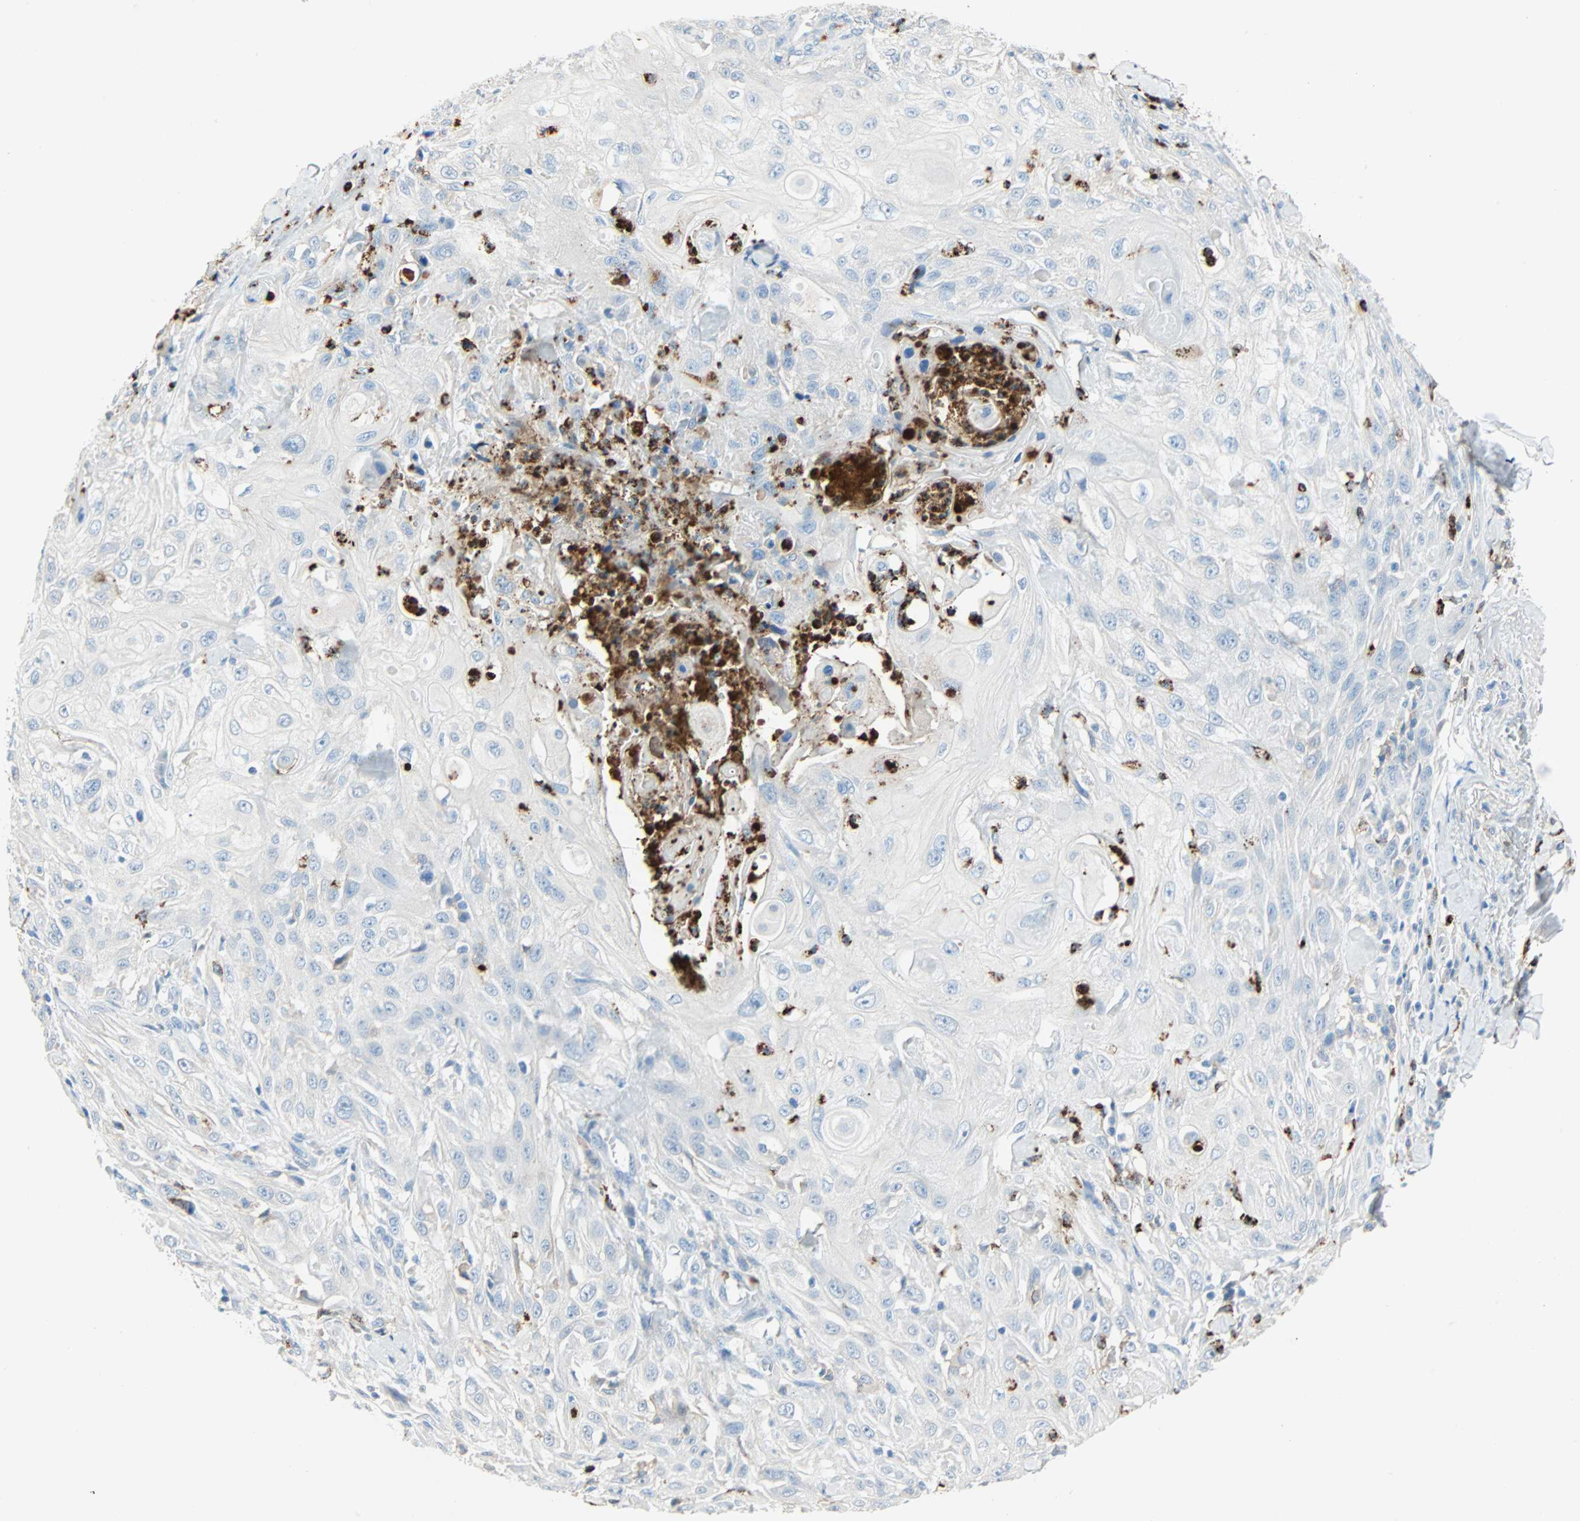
{"staining": {"intensity": "negative", "quantity": "none", "location": "none"}, "tissue": "skin cancer", "cell_type": "Tumor cells", "image_type": "cancer", "snomed": [{"axis": "morphology", "description": "Squamous cell carcinoma, NOS"}, {"axis": "morphology", "description": "Squamous cell carcinoma, metastatic, NOS"}, {"axis": "topography", "description": "Skin"}, {"axis": "topography", "description": "Lymph node"}], "caption": "There is no significant staining in tumor cells of skin metastatic squamous cell carcinoma. Brightfield microscopy of immunohistochemistry (IHC) stained with DAB (3,3'-diaminobenzidine) (brown) and hematoxylin (blue), captured at high magnification.", "gene": "CLEC4A", "patient": {"sex": "male", "age": 75}}